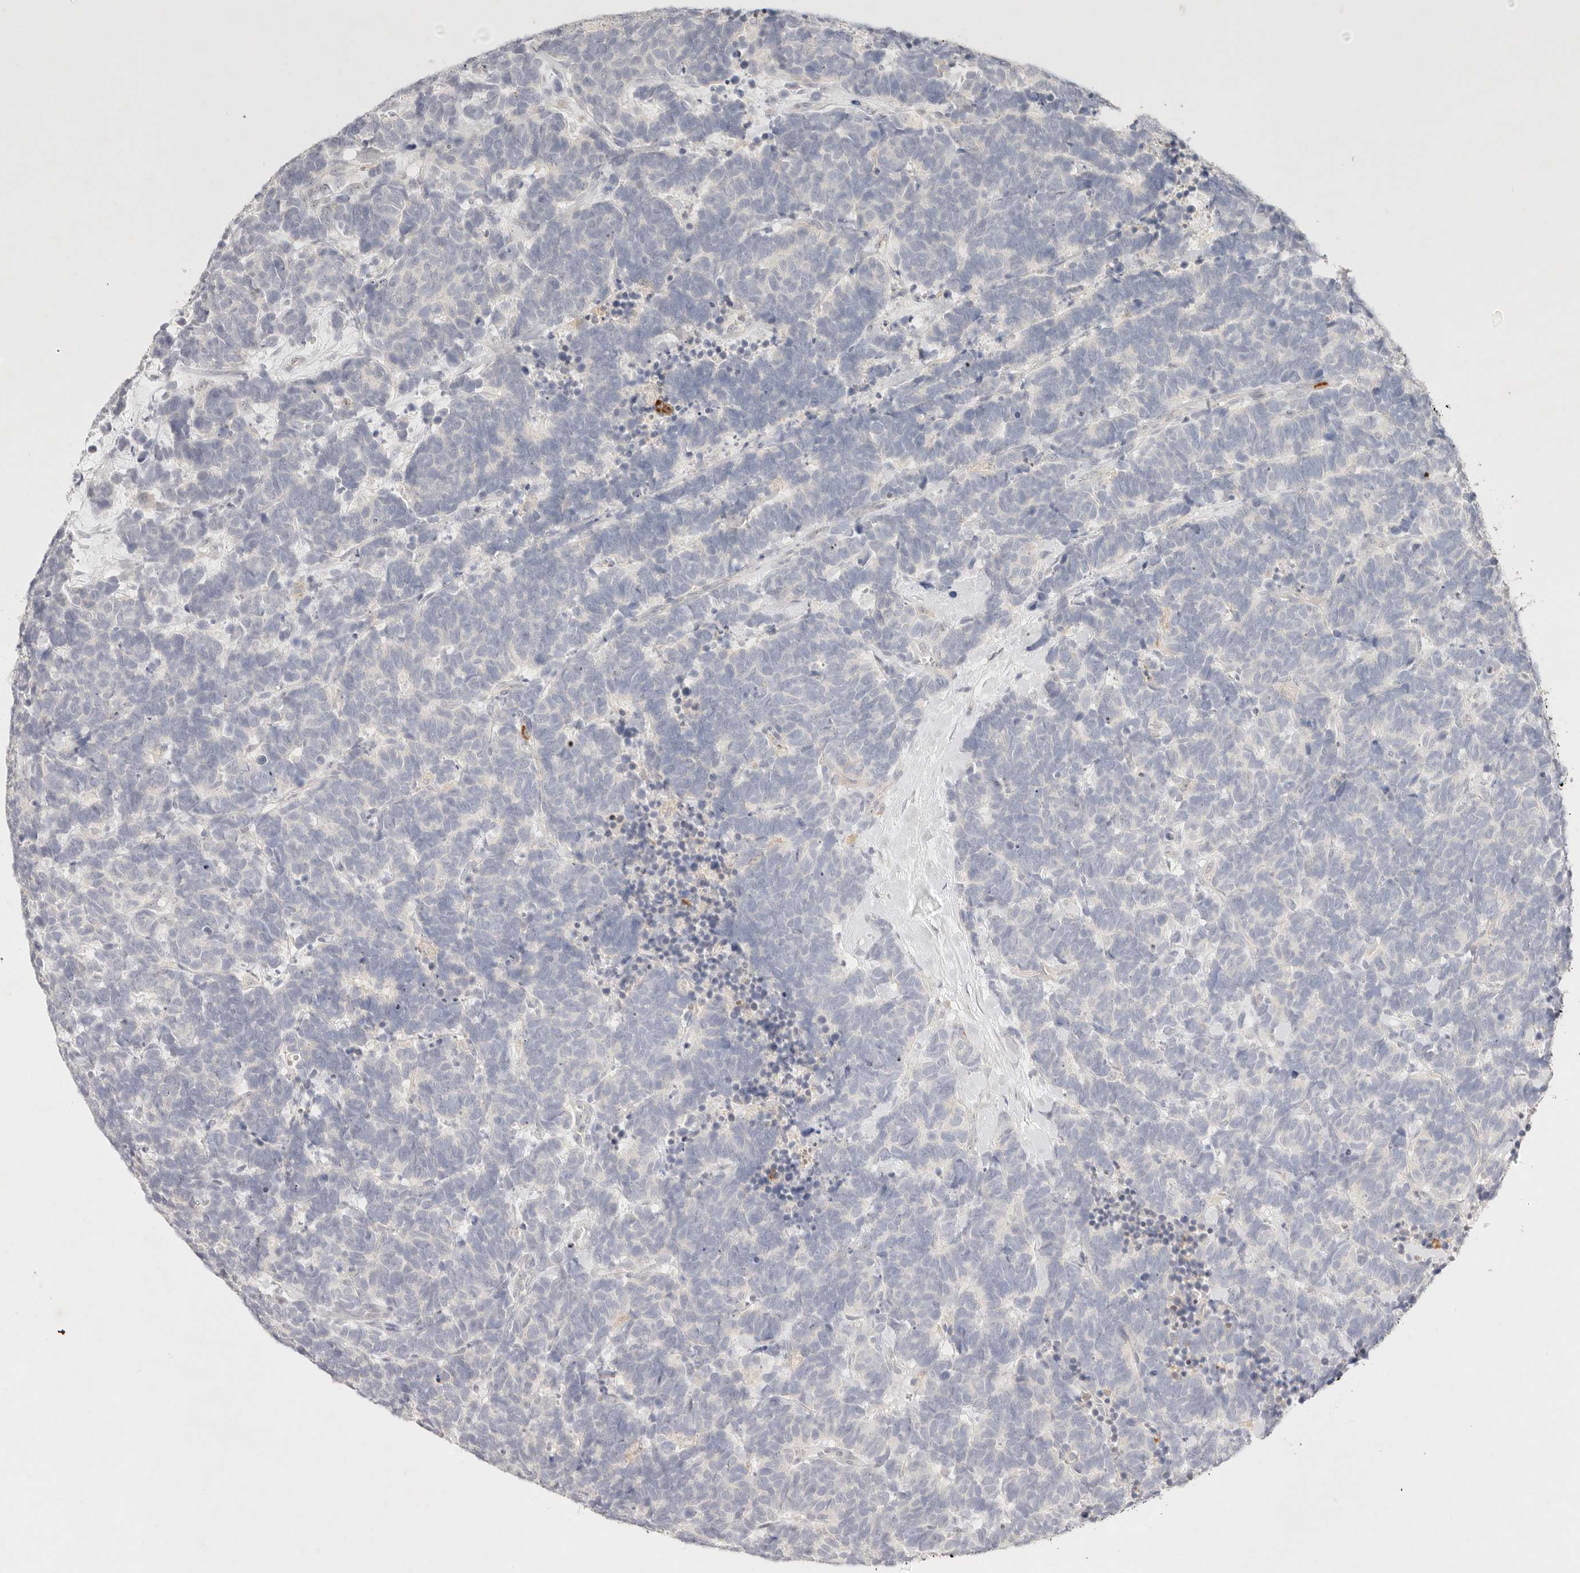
{"staining": {"intensity": "negative", "quantity": "none", "location": "none"}, "tissue": "carcinoid", "cell_type": "Tumor cells", "image_type": "cancer", "snomed": [{"axis": "morphology", "description": "Carcinoma, NOS"}, {"axis": "morphology", "description": "Carcinoid, malignant, NOS"}, {"axis": "topography", "description": "Urinary bladder"}], "caption": "Protein analysis of carcinoma shows no significant positivity in tumor cells.", "gene": "GPR84", "patient": {"sex": "male", "age": 57}}